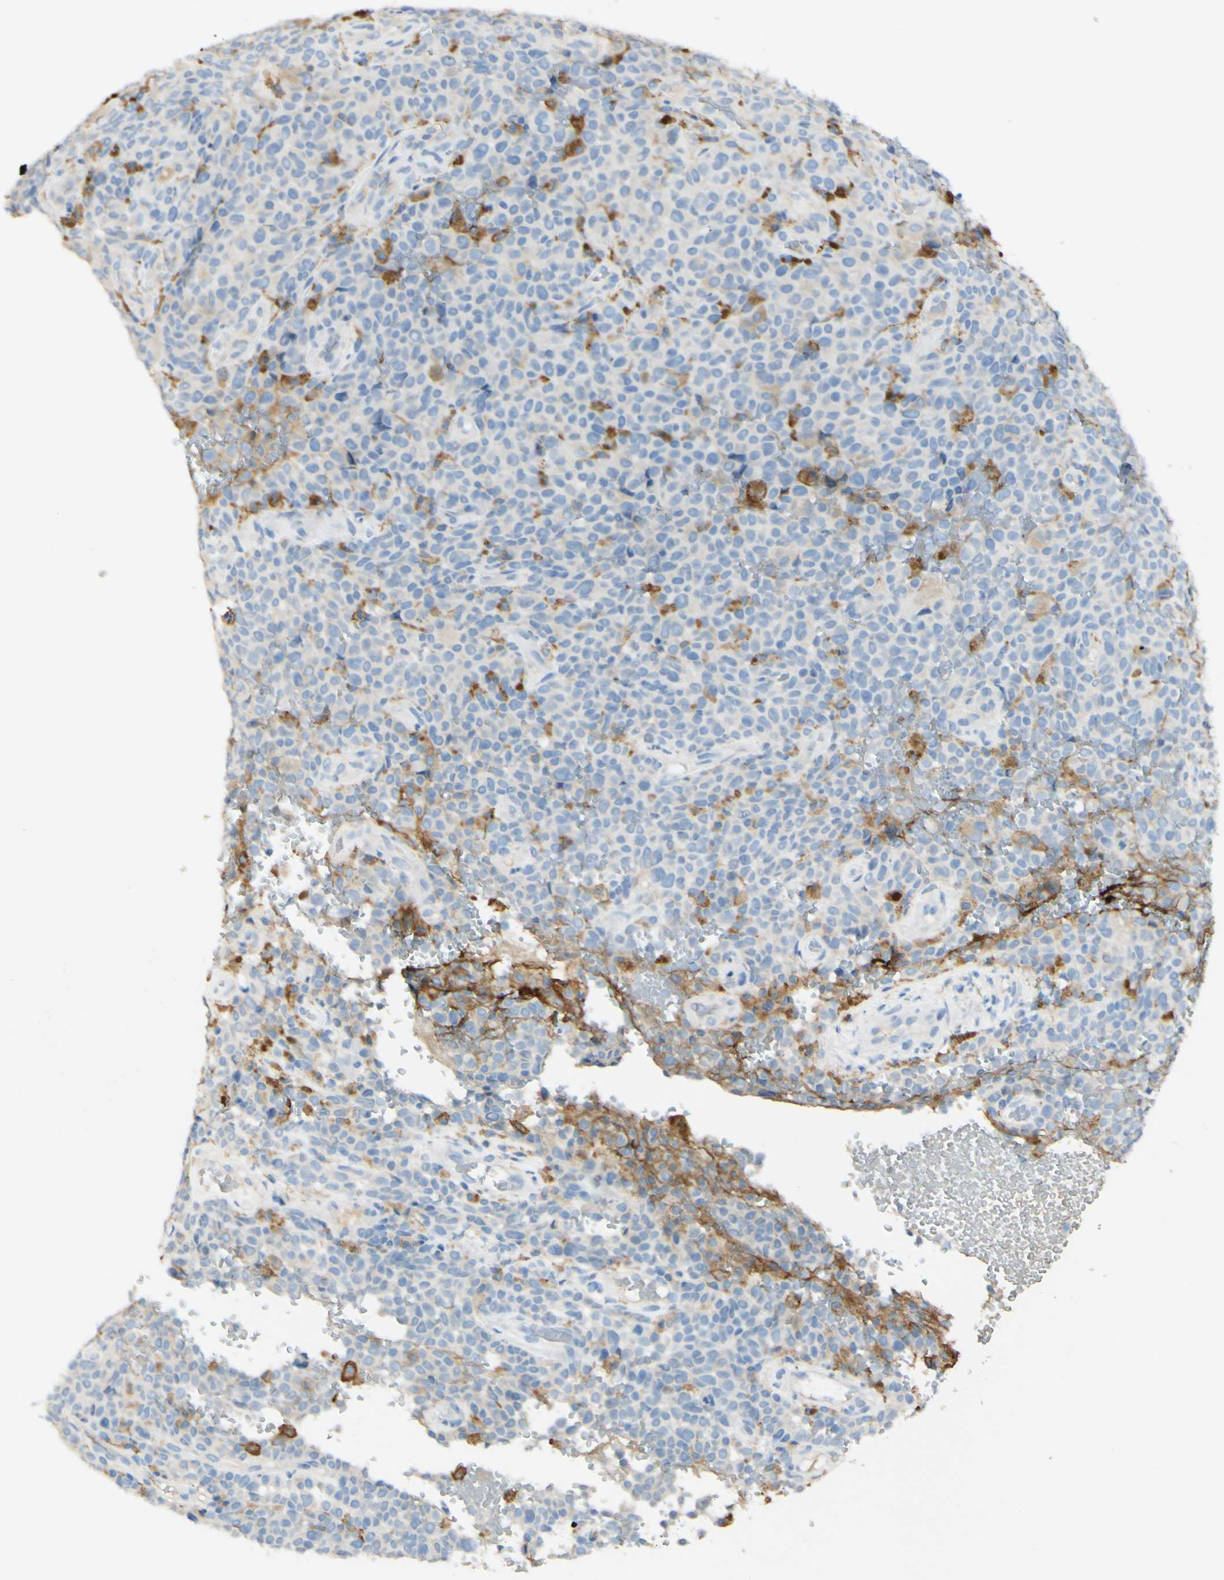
{"staining": {"intensity": "weak", "quantity": "<25%", "location": "cytoplasmic/membranous"}, "tissue": "melanoma", "cell_type": "Tumor cells", "image_type": "cancer", "snomed": [{"axis": "morphology", "description": "Malignant melanoma, NOS"}, {"axis": "topography", "description": "Skin"}], "caption": "The immunohistochemistry (IHC) micrograph has no significant positivity in tumor cells of melanoma tissue.", "gene": "FCGRT", "patient": {"sex": "female", "age": 82}}